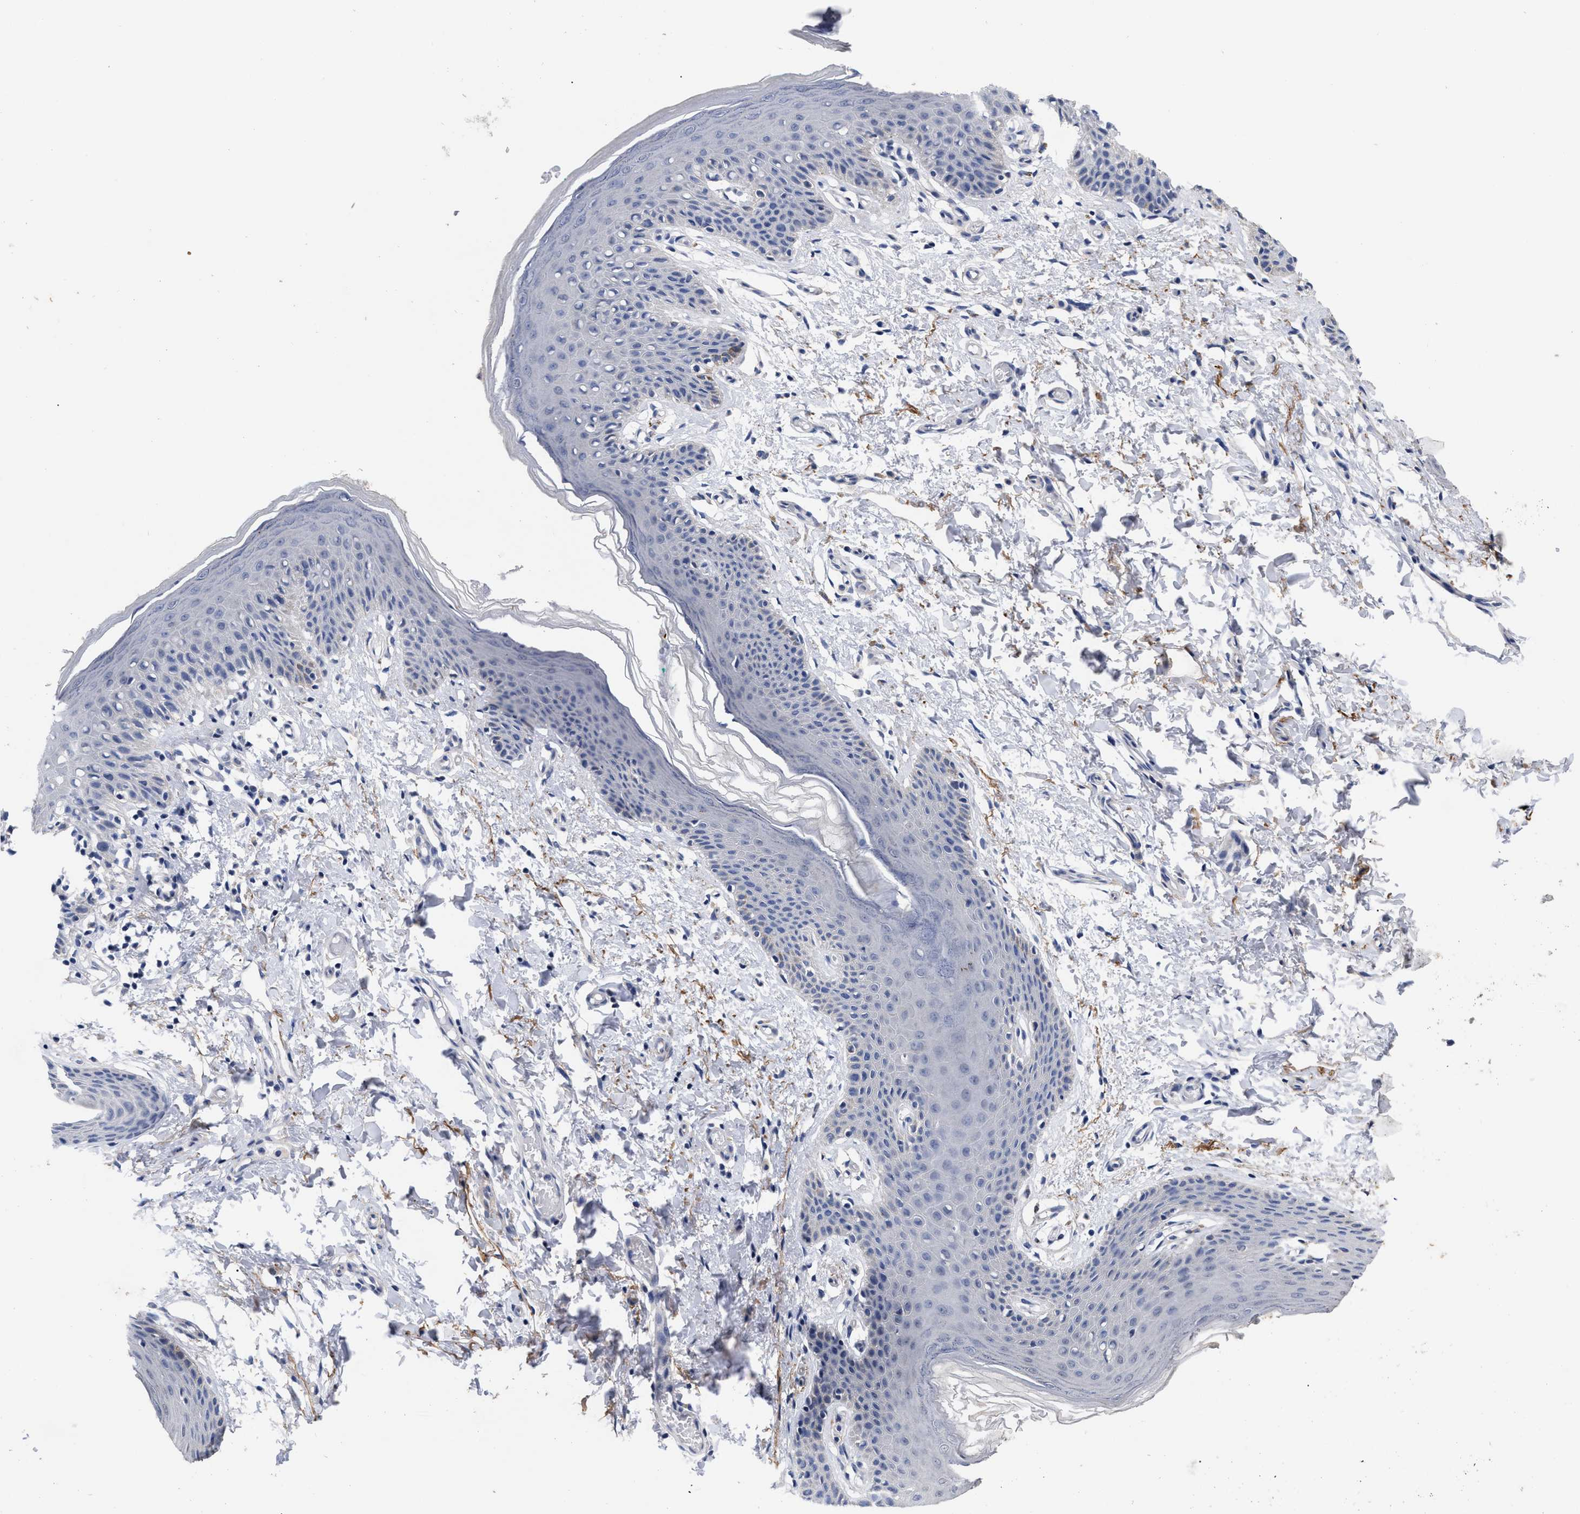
{"staining": {"intensity": "negative", "quantity": "none", "location": "none"}, "tissue": "skin", "cell_type": "Epidermal cells", "image_type": "normal", "snomed": [{"axis": "morphology", "description": "Normal tissue, NOS"}, {"axis": "topography", "description": "Vulva"}], "caption": "Immunohistochemistry (IHC) of benign skin reveals no positivity in epidermal cells.", "gene": "CCN5", "patient": {"sex": "female", "age": 66}}